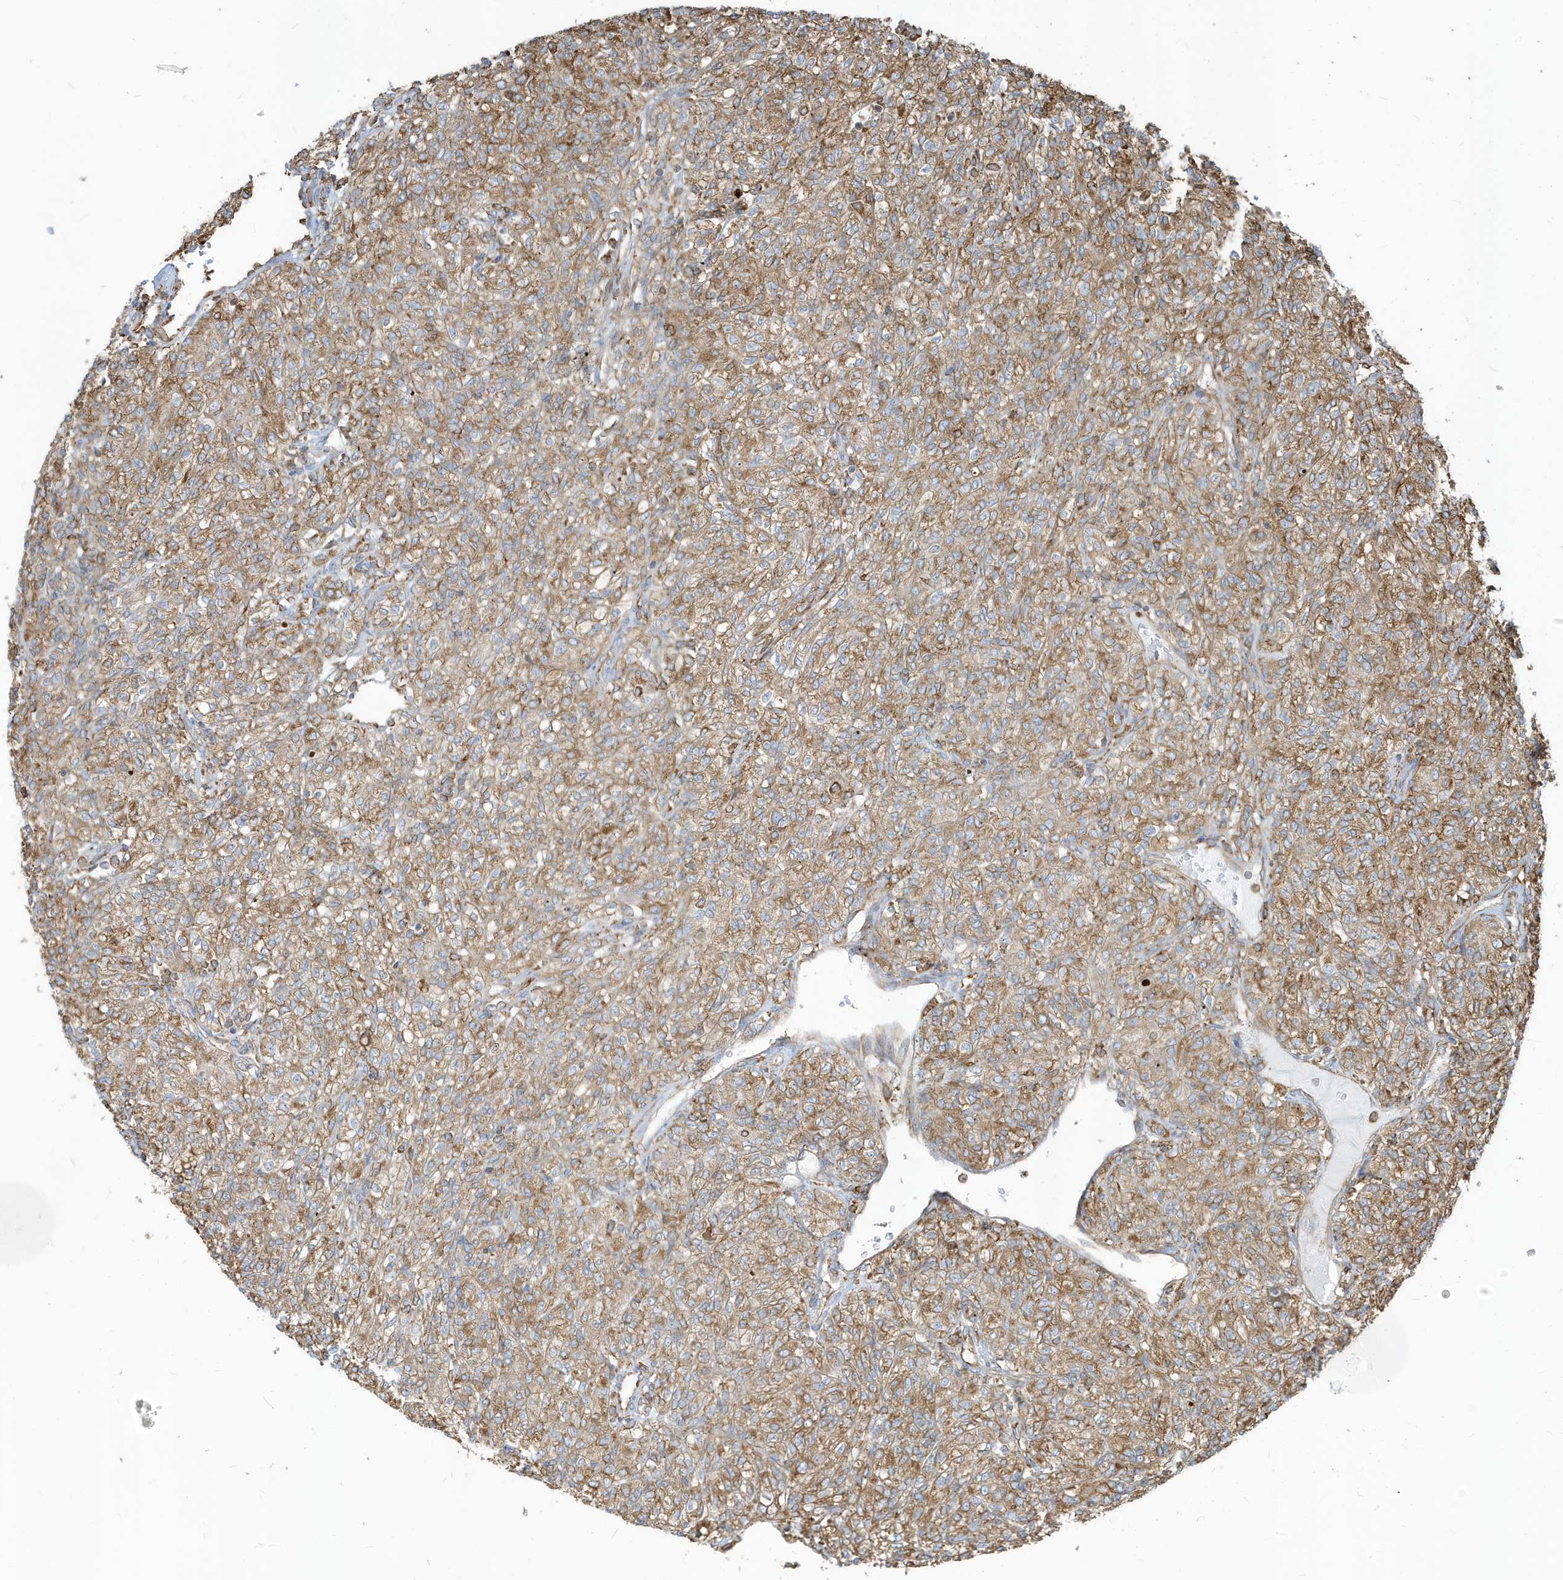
{"staining": {"intensity": "moderate", "quantity": ">75%", "location": "cytoplasmic/membranous"}, "tissue": "renal cancer", "cell_type": "Tumor cells", "image_type": "cancer", "snomed": [{"axis": "morphology", "description": "Adenocarcinoma, NOS"}, {"axis": "topography", "description": "Kidney"}], "caption": "Immunohistochemical staining of human renal adenocarcinoma reveals moderate cytoplasmic/membranous protein staining in about >75% of tumor cells.", "gene": "PDIA6", "patient": {"sex": "male", "age": 77}}